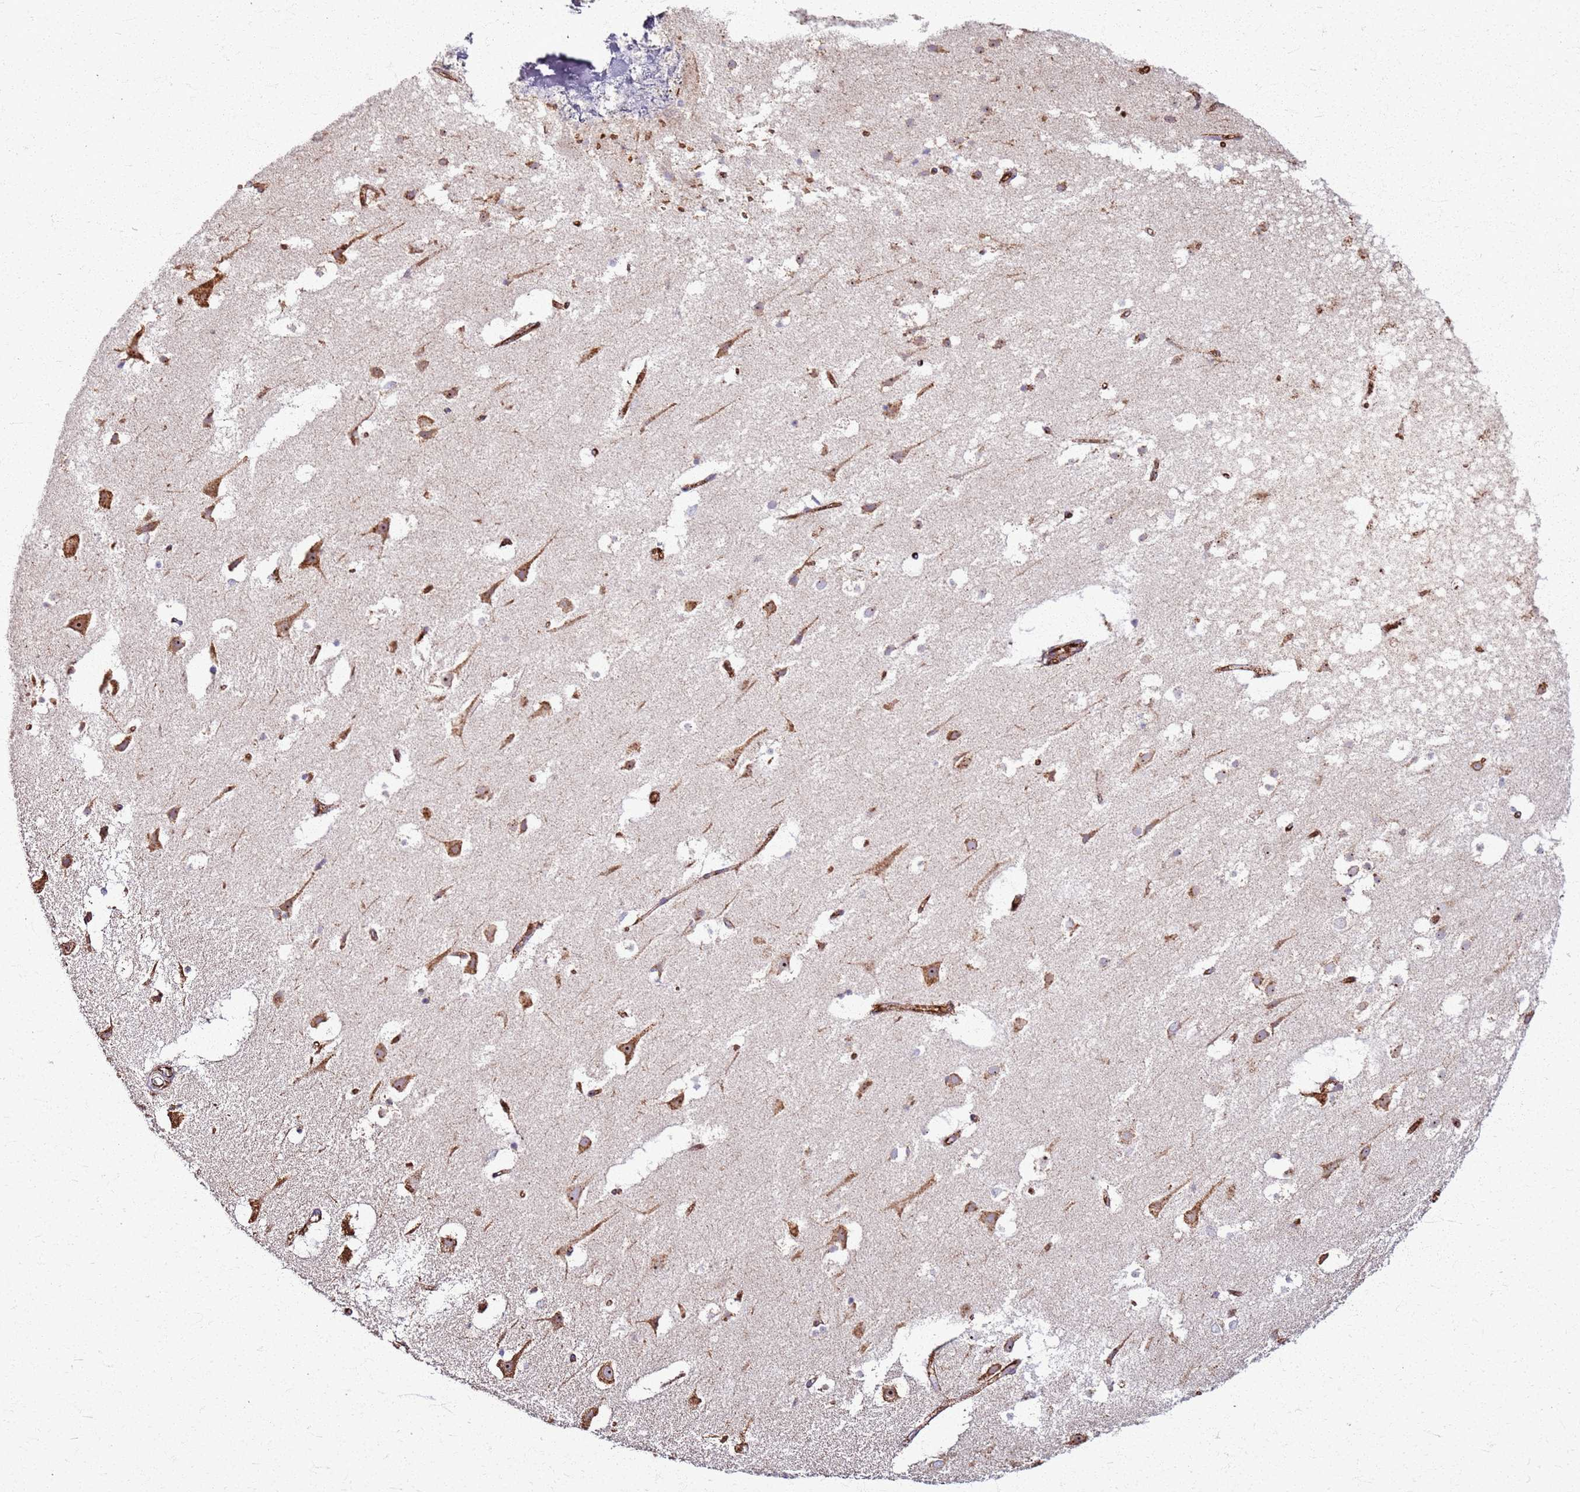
{"staining": {"intensity": "strong", "quantity": ">75%", "location": "cytoplasmic/membranous"}, "tissue": "cerebral cortex", "cell_type": "Endothelial cells", "image_type": "normal", "snomed": [{"axis": "morphology", "description": "Normal tissue, NOS"}, {"axis": "topography", "description": "Cerebral cortex"}], "caption": "Protein staining of unremarkable cerebral cortex displays strong cytoplasmic/membranous staining in about >75% of endothelial cells.", "gene": "KRI1", "patient": {"sex": "male", "age": 54}}